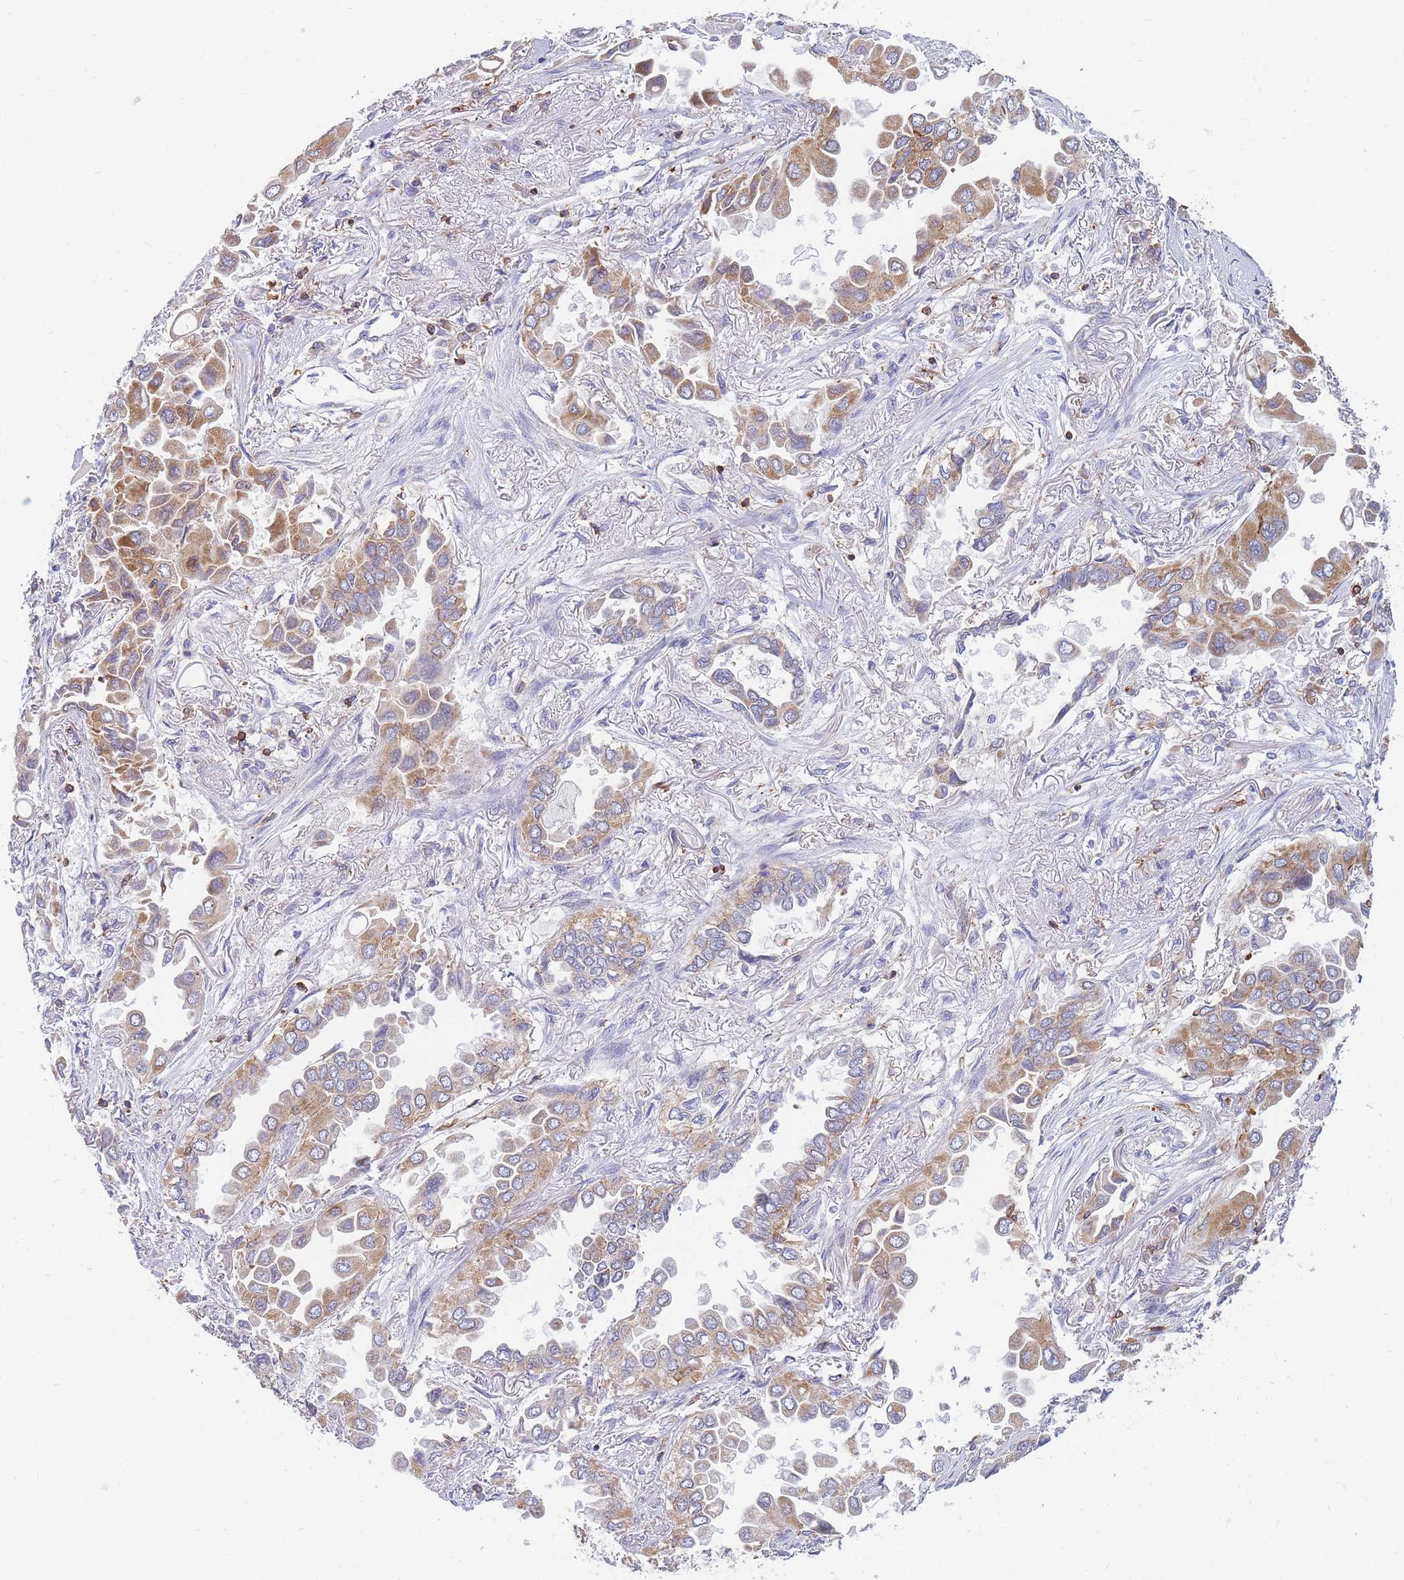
{"staining": {"intensity": "moderate", "quantity": "25%-75%", "location": "cytoplasmic/membranous"}, "tissue": "lung cancer", "cell_type": "Tumor cells", "image_type": "cancer", "snomed": [{"axis": "morphology", "description": "Adenocarcinoma, NOS"}, {"axis": "topography", "description": "Lung"}], "caption": "Protein positivity by immunohistochemistry reveals moderate cytoplasmic/membranous staining in approximately 25%-75% of tumor cells in lung adenocarcinoma. Ihc stains the protein of interest in brown and the nuclei are stained blue.", "gene": "MRPL54", "patient": {"sex": "female", "age": 76}}